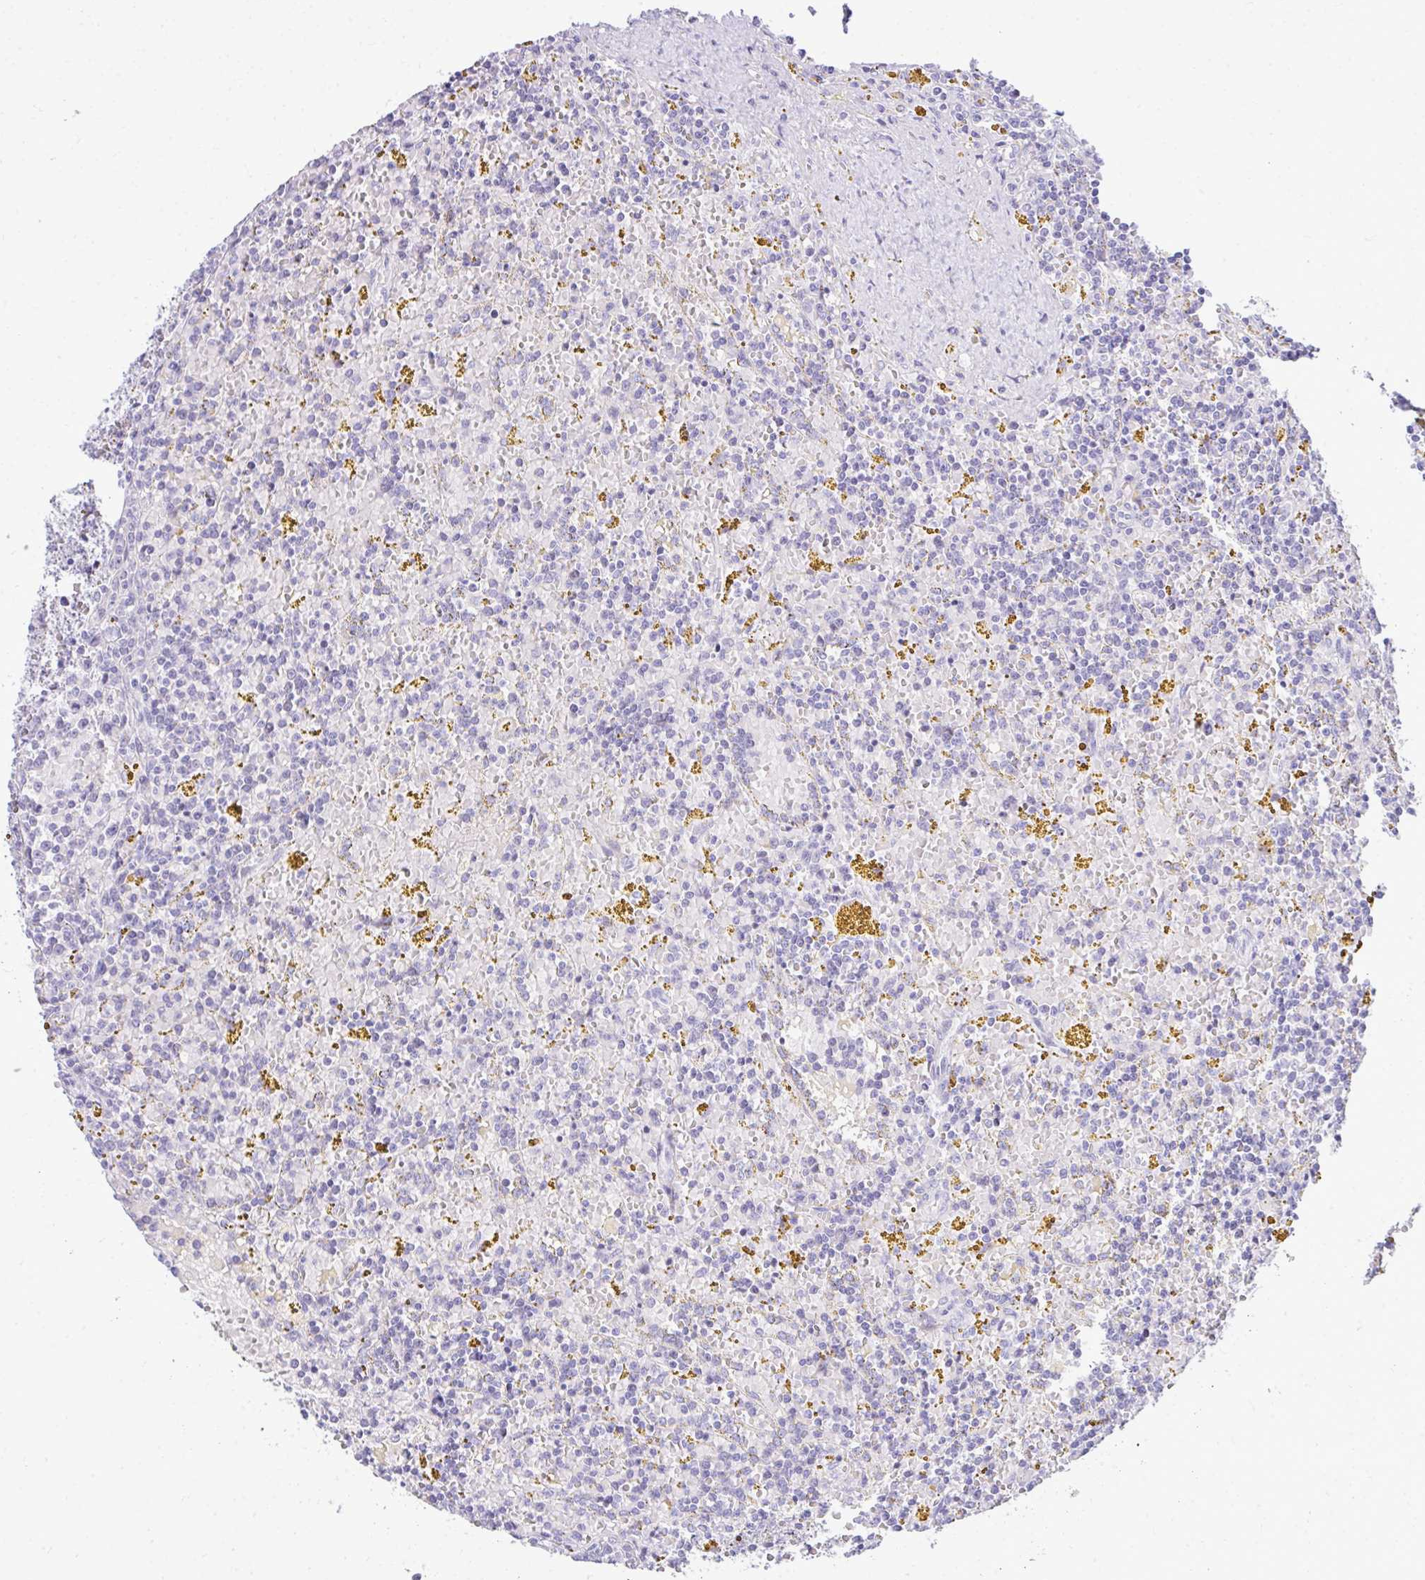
{"staining": {"intensity": "negative", "quantity": "none", "location": "none"}, "tissue": "lymphoma", "cell_type": "Tumor cells", "image_type": "cancer", "snomed": [{"axis": "morphology", "description": "Malignant lymphoma, non-Hodgkin's type, Low grade"}, {"axis": "topography", "description": "Spleen"}, {"axis": "topography", "description": "Lymph node"}], "caption": "This is a micrograph of immunohistochemistry staining of lymphoma, which shows no positivity in tumor cells.", "gene": "EID3", "patient": {"sex": "female", "age": 66}}